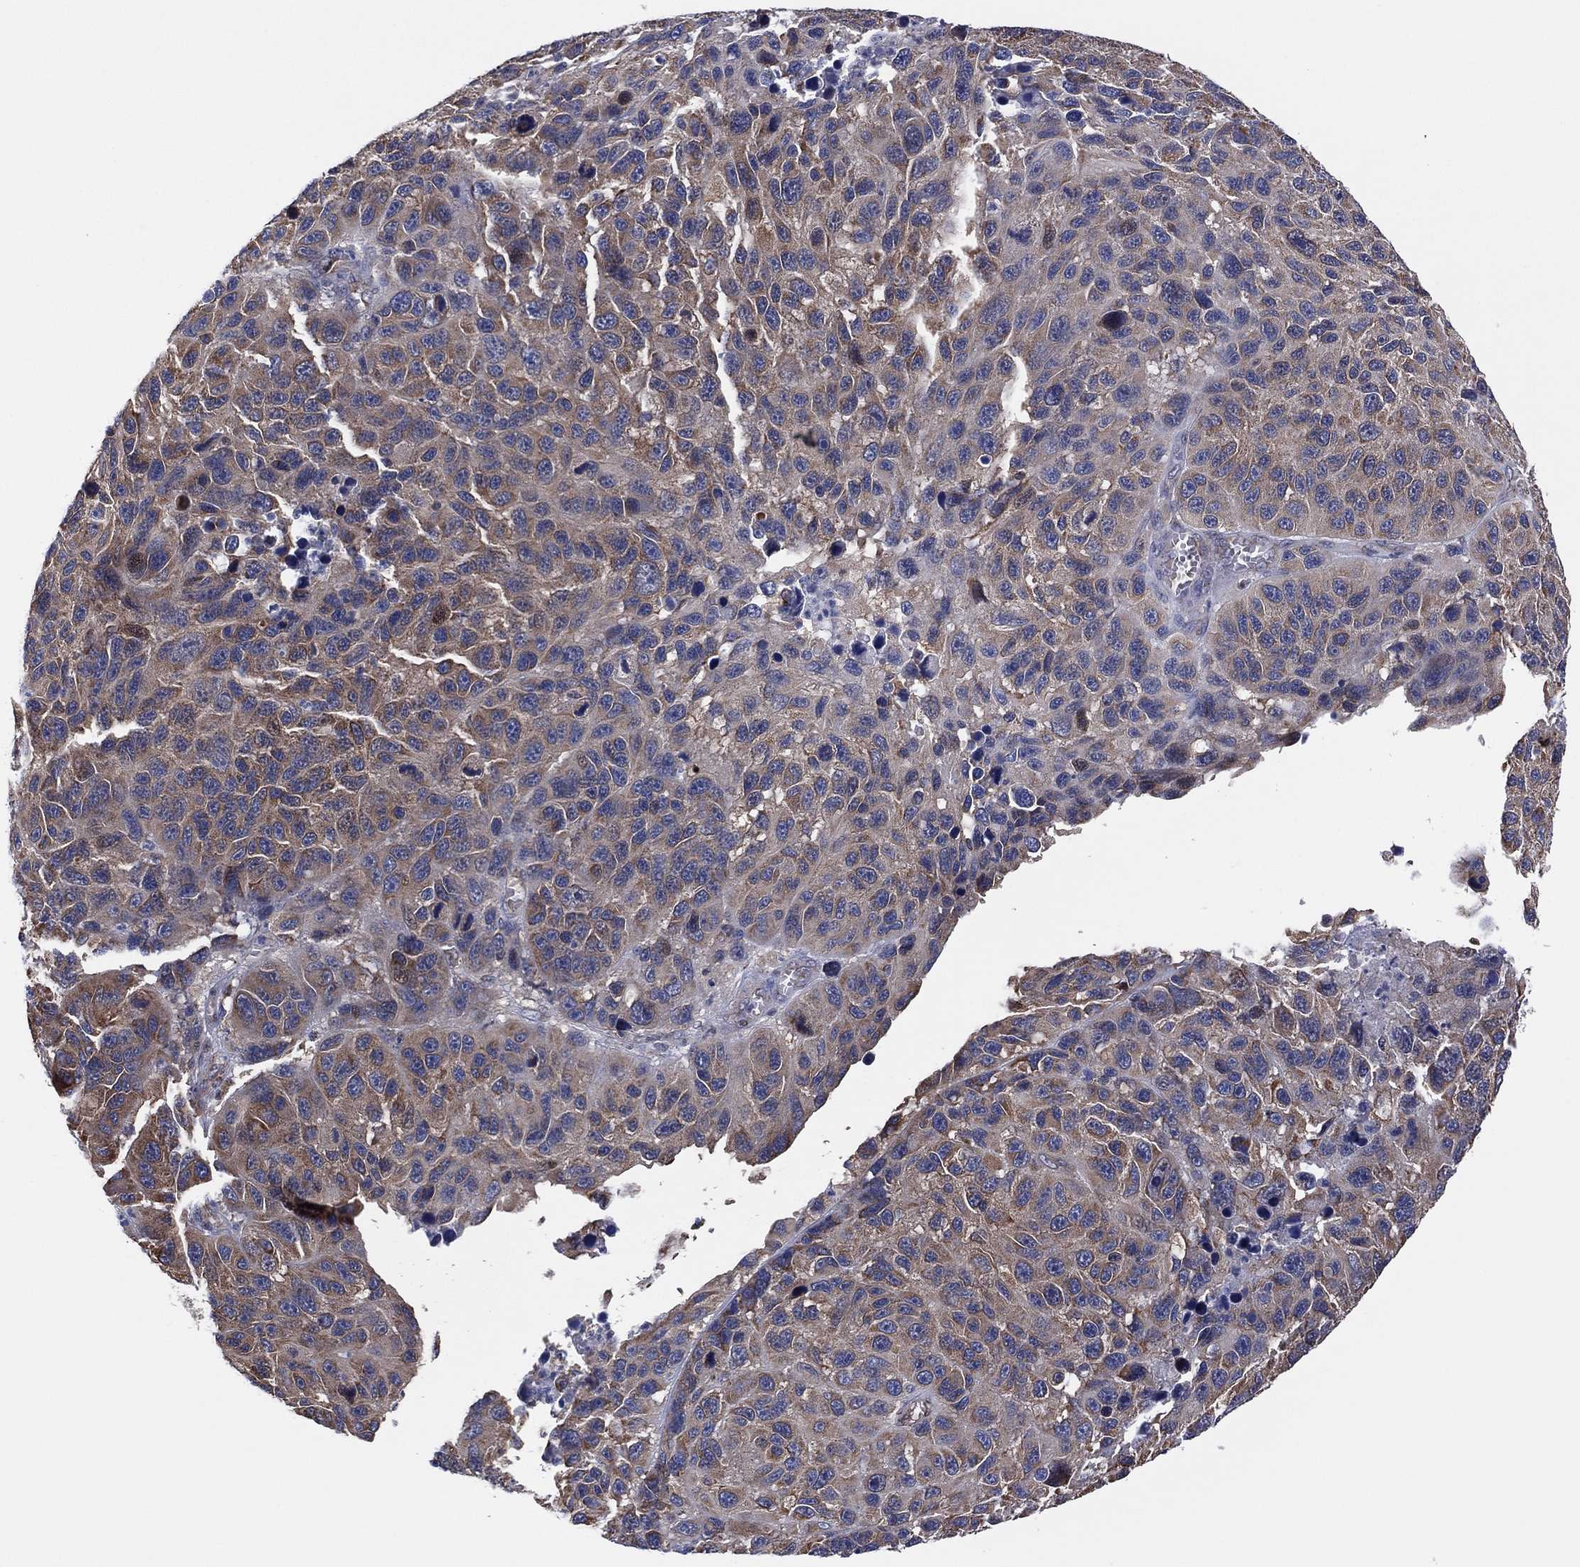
{"staining": {"intensity": "weak", "quantity": "25%-75%", "location": "cytoplasmic/membranous"}, "tissue": "melanoma", "cell_type": "Tumor cells", "image_type": "cancer", "snomed": [{"axis": "morphology", "description": "Malignant melanoma, NOS"}, {"axis": "topography", "description": "Skin"}], "caption": "DAB (3,3'-diaminobenzidine) immunohistochemical staining of human melanoma shows weak cytoplasmic/membranous protein positivity in about 25%-75% of tumor cells.", "gene": "PIDD1", "patient": {"sex": "male", "age": 53}}